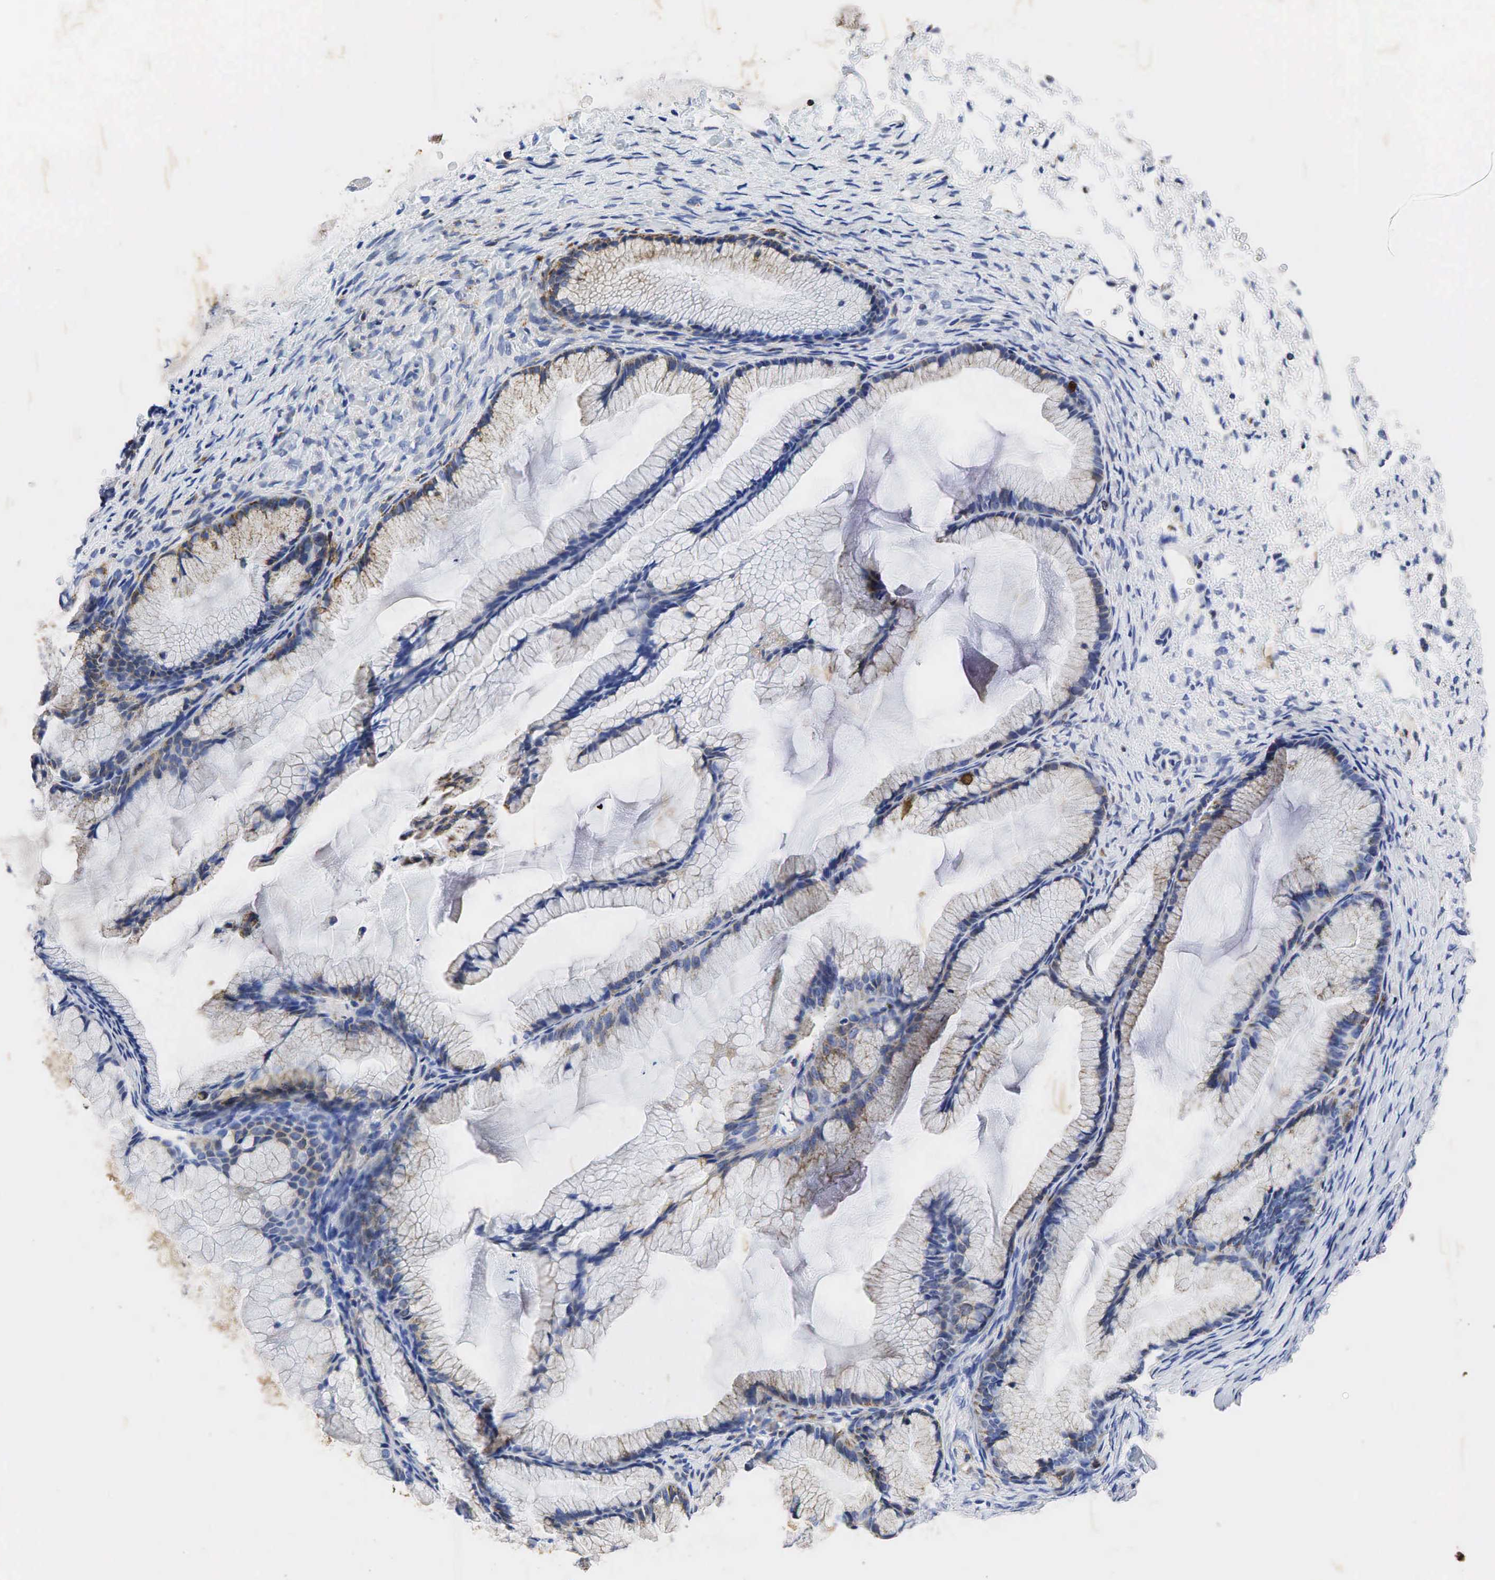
{"staining": {"intensity": "moderate", "quantity": "<25%", "location": "cytoplasmic/membranous"}, "tissue": "ovarian cancer", "cell_type": "Tumor cells", "image_type": "cancer", "snomed": [{"axis": "morphology", "description": "Cystadenocarcinoma, mucinous, NOS"}, {"axis": "topography", "description": "Ovary"}], "caption": "The photomicrograph exhibits staining of ovarian cancer, revealing moderate cytoplasmic/membranous protein staining (brown color) within tumor cells.", "gene": "SYP", "patient": {"sex": "female", "age": 41}}